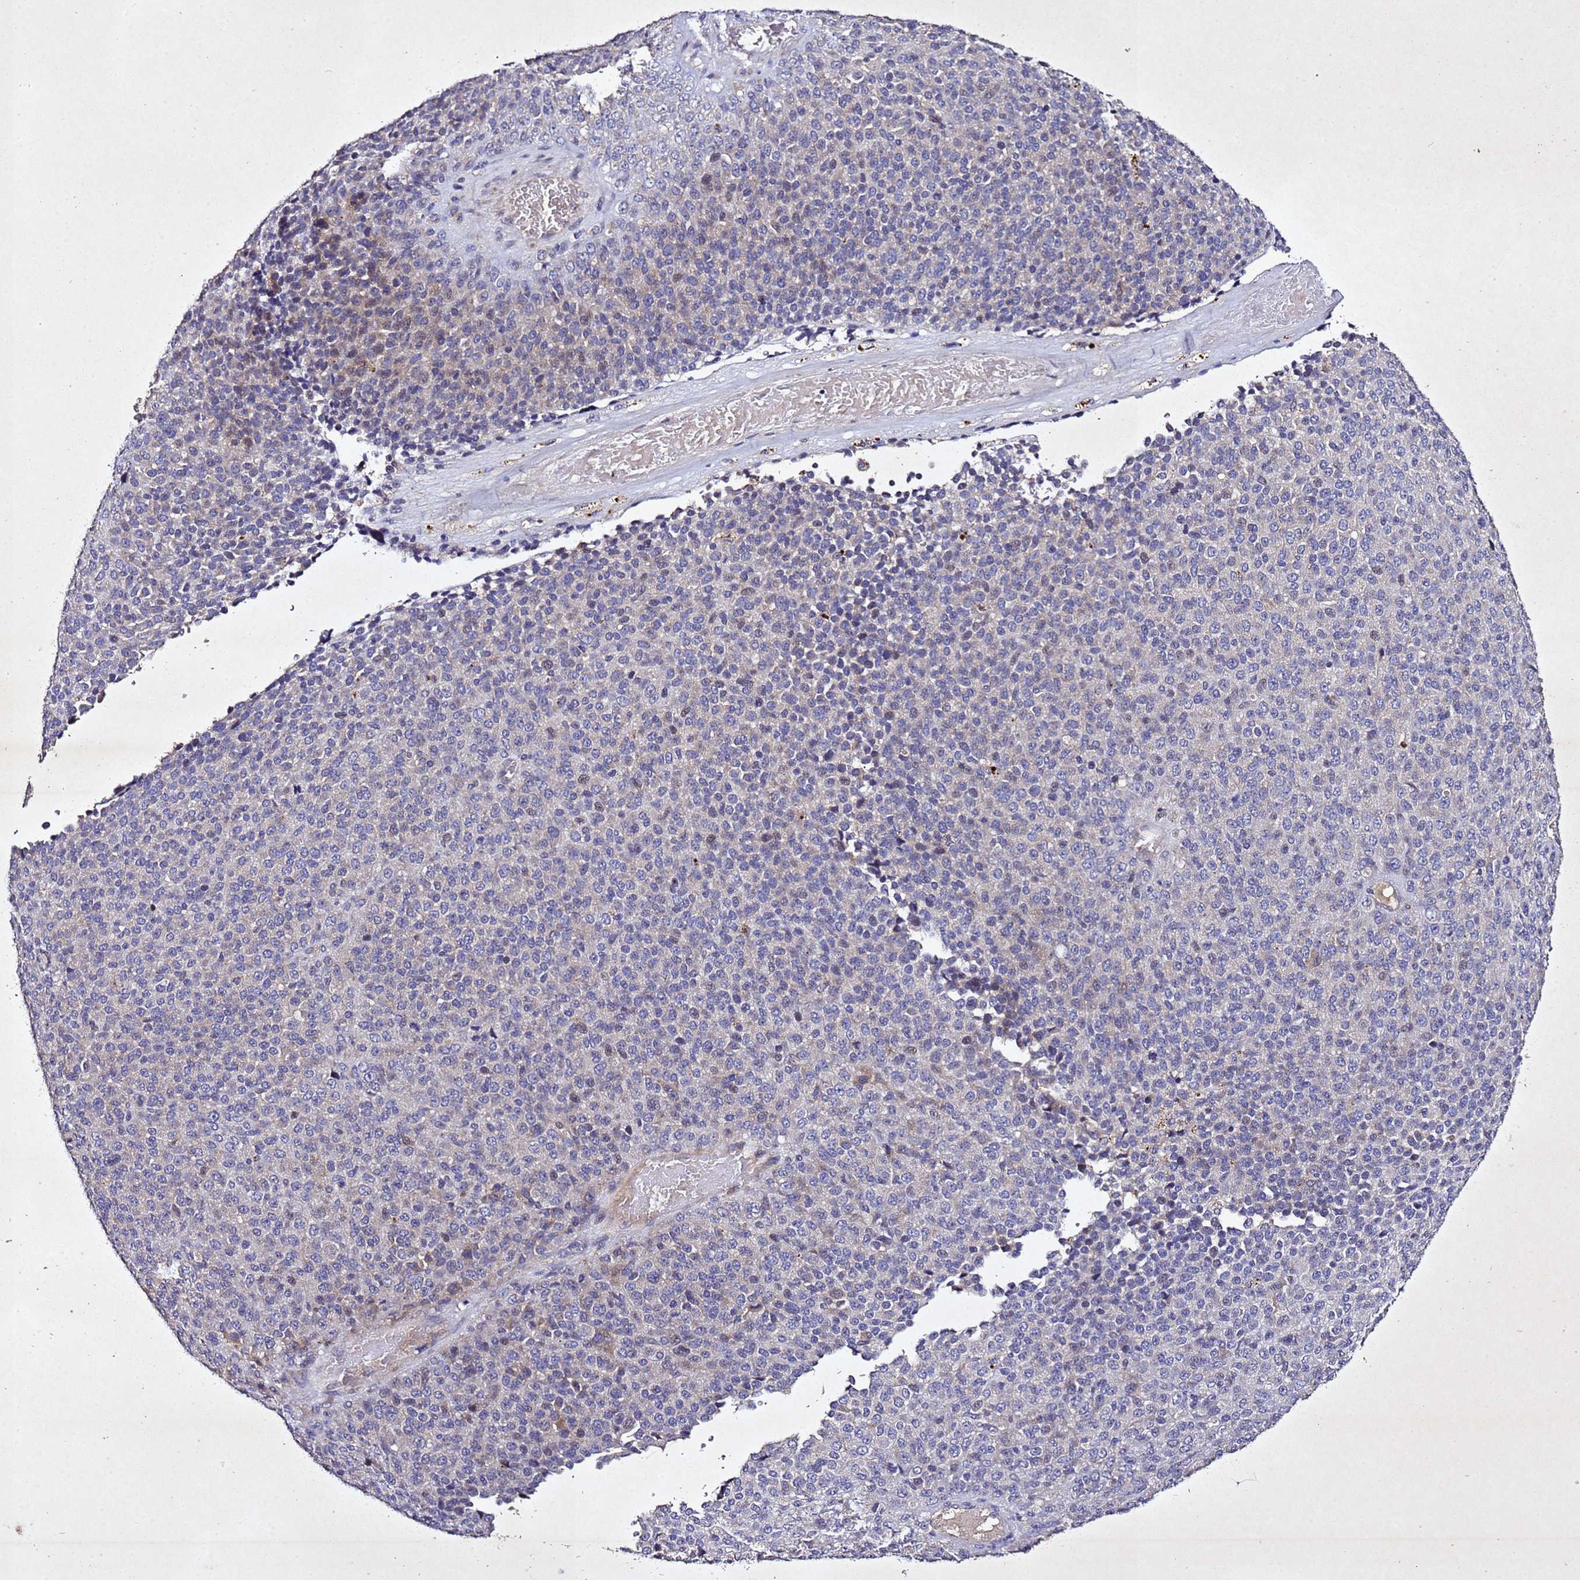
{"staining": {"intensity": "negative", "quantity": "none", "location": "none"}, "tissue": "melanoma", "cell_type": "Tumor cells", "image_type": "cancer", "snomed": [{"axis": "morphology", "description": "Malignant melanoma, Metastatic site"}, {"axis": "topography", "description": "Brain"}], "caption": "The photomicrograph displays no significant expression in tumor cells of malignant melanoma (metastatic site).", "gene": "SV2B", "patient": {"sex": "female", "age": 56}}